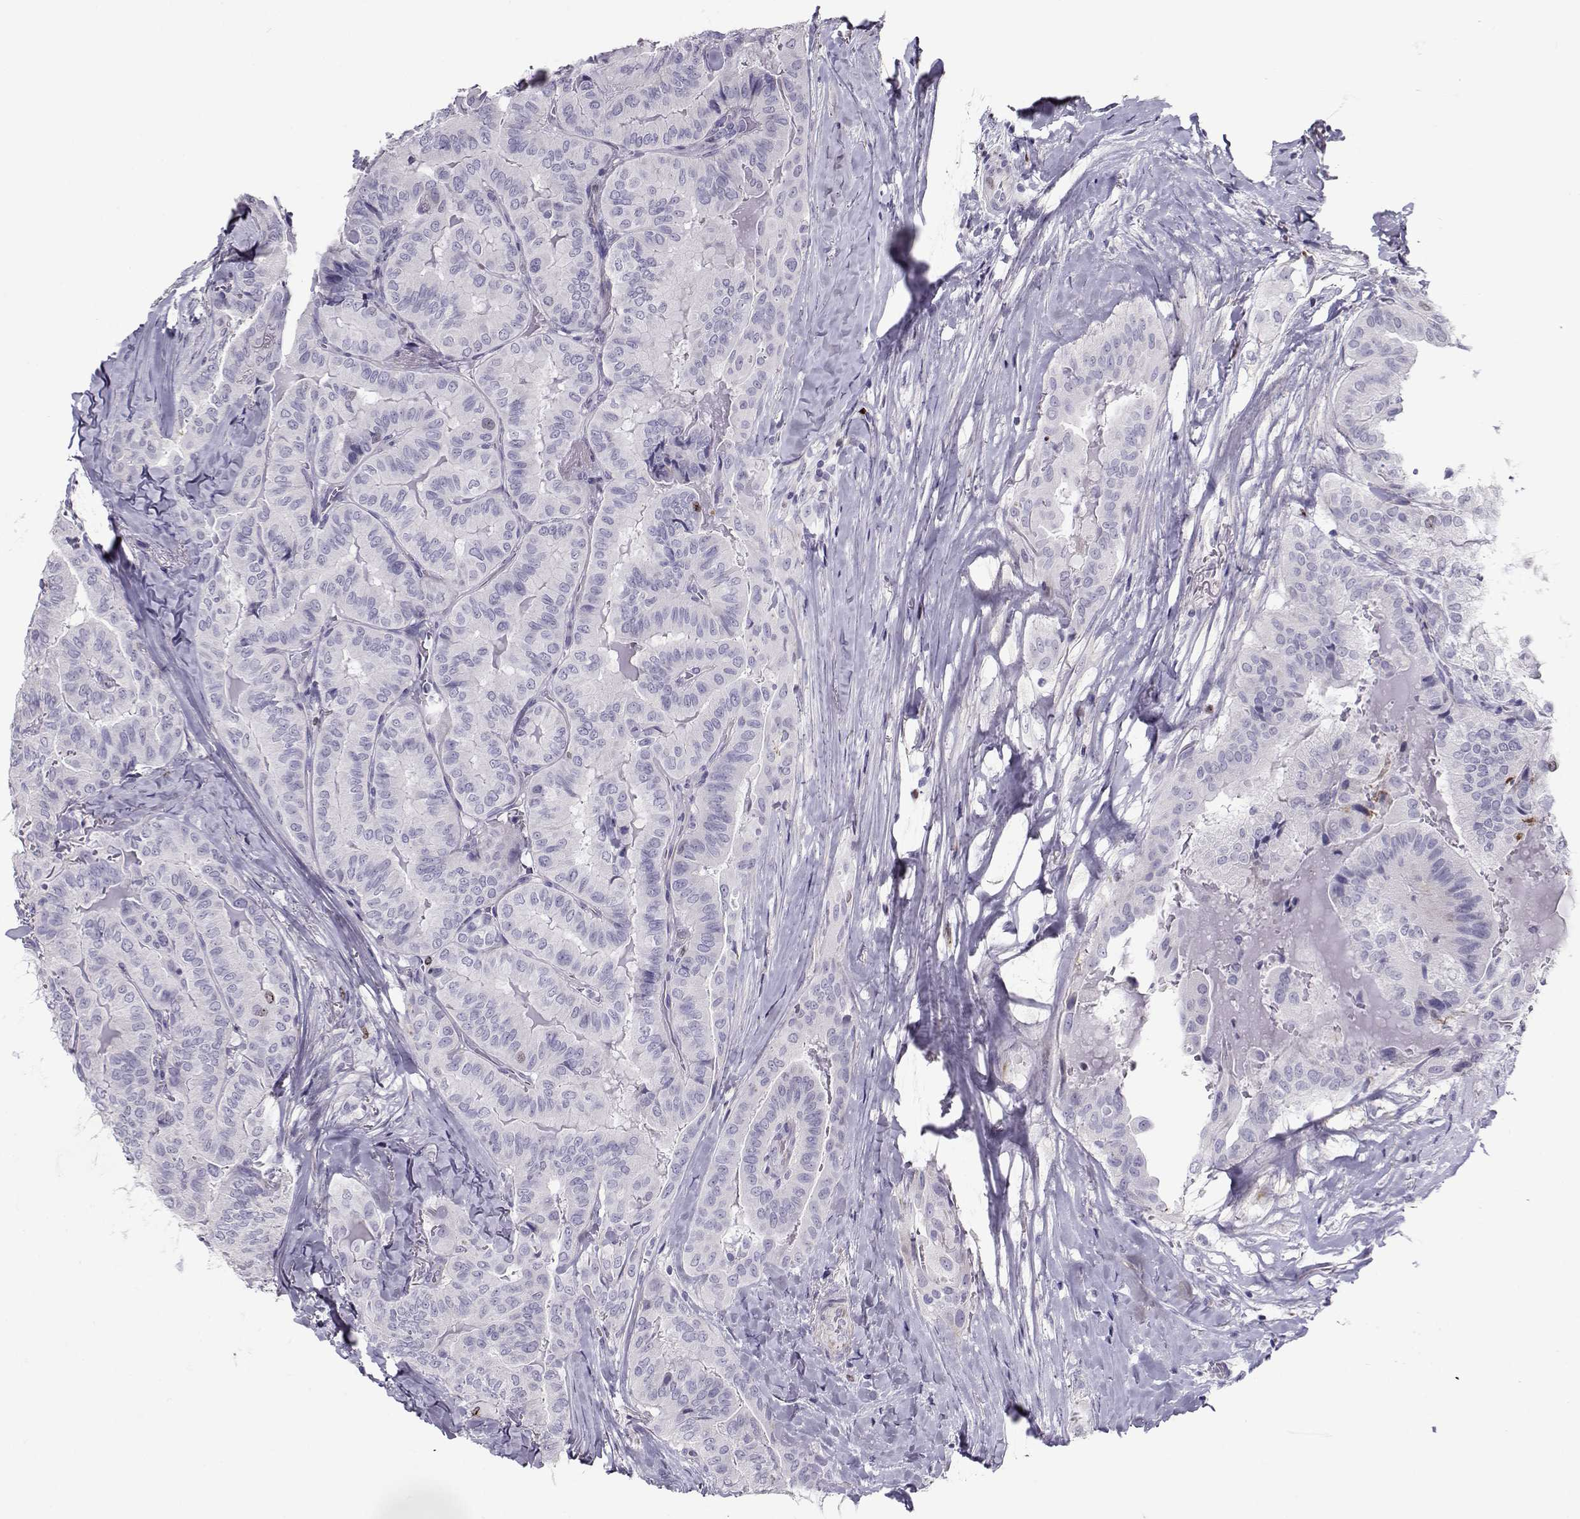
{"staining": {"intensity": "negative", "quantity": "none", "location": "none"}, "tissue": "thyroid cancer", "cell_type": "Tumor cells", "image_type": "cancer", "snomed": [{"axis": "morphology", "description": "Papillary adenocarcinoma, NOS"}, {"axis": "topography", "description": "Thyroid gland"}], "caption": "The IHC photomicrograph has no significant expression in tumor cells of thyroid cancer (papillary adenocarcinoma) tissue. (Brightfield microscopy of DAB (3,3'-diaminobenzidine) IHC at high magnification).", "gene": "NPW", "patient": {"sex": "female", "age": 68}}